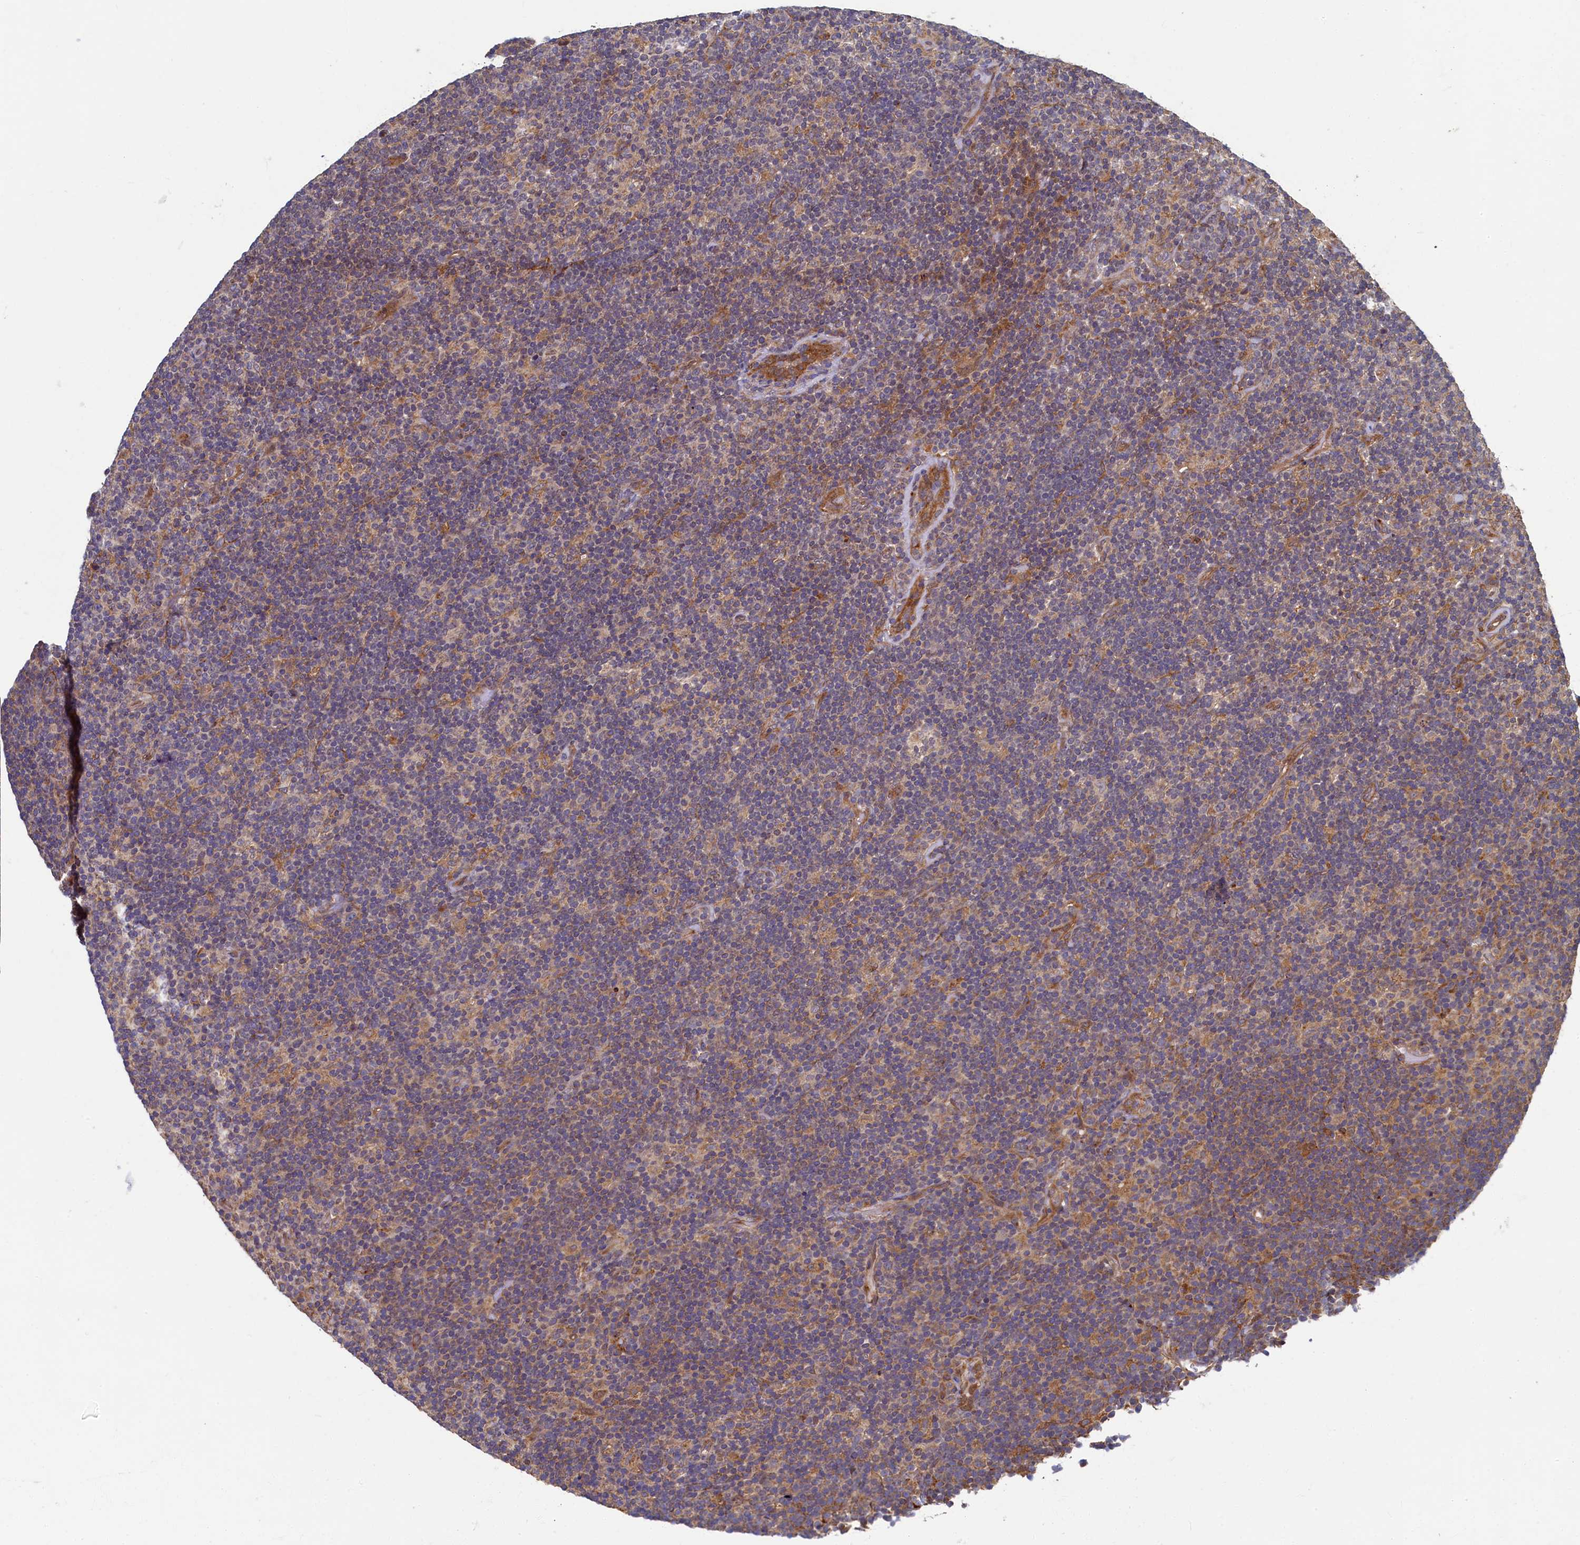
{"staining": {"intensity": "negative", "quantity": "none", "location": "none"}, "tissue": "lymphoma", "cell_type": "Tumor cells", "image_type": "cancer", "snomed": [{"axis": "morphology", "description": "Hodgkin's disease, NOS"}, {"axis": "topography", "description": "Lymph node"}], "caption": "This image is of lymphoma stained with immunohistochemistry to label a protein in brown with the nuclei are counter-stained blue. There is no expression in tumor cells.", "gene": "STX12", "patient": {"sex": "female", "age": 57}}